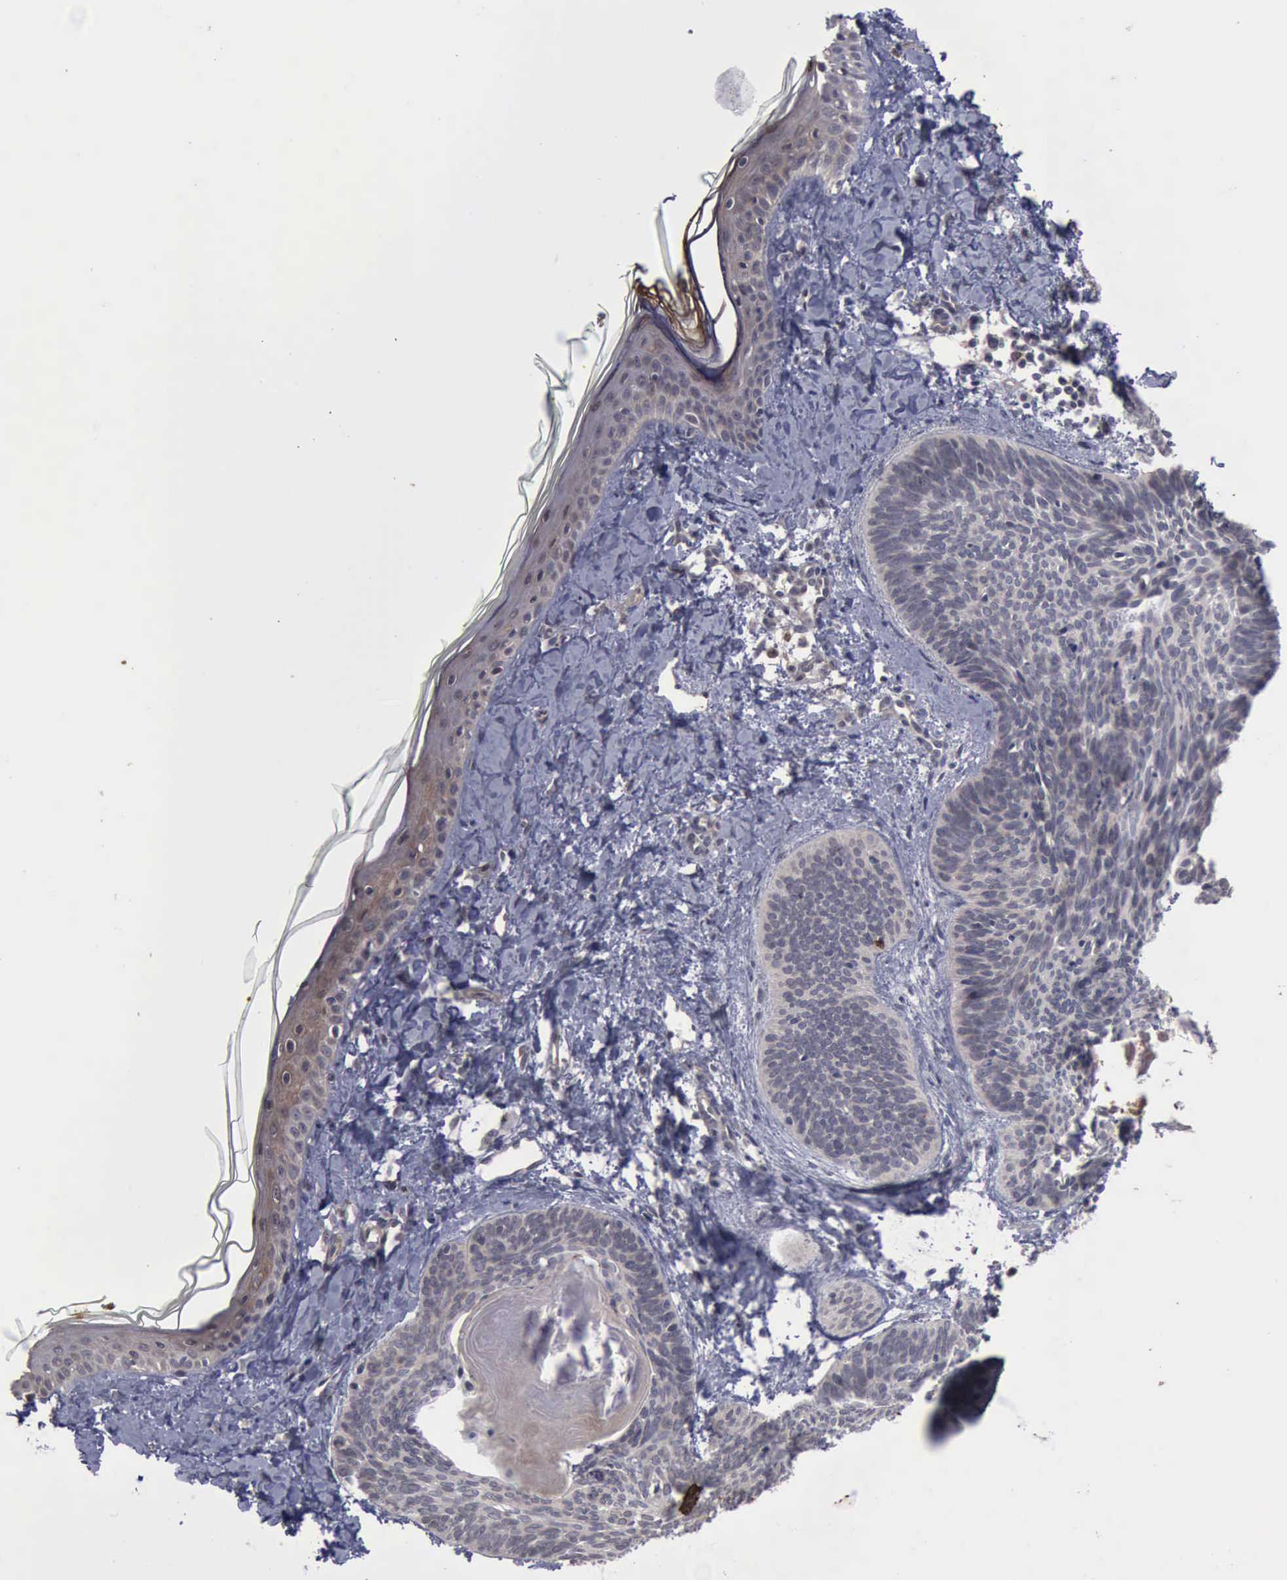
{"staining": {"intensity": "negative", "quantity": "none", "location": "none"}, "tissue": "skin cancer", "cell_type": "Tumor cells", "image_type": "cancer", "snomed": [{"axis": "morphology", "description": "Basal cell carcinoma"}, {"axis": "topography", "description": "Skin"}], "caption": "Immunohistochemical staining of skin cancer (basal cell carcinoma) displays no significant expression in tumor cells. The staining was performed using DAB (3,3'-diaminobenzidine) to visualize the protein expression in brown, while the nuclei were stained in blue with hematoxylin (Magnification: 20x).", "gene": "MMP9", "patient": {"sex": "female", "age": 81}}